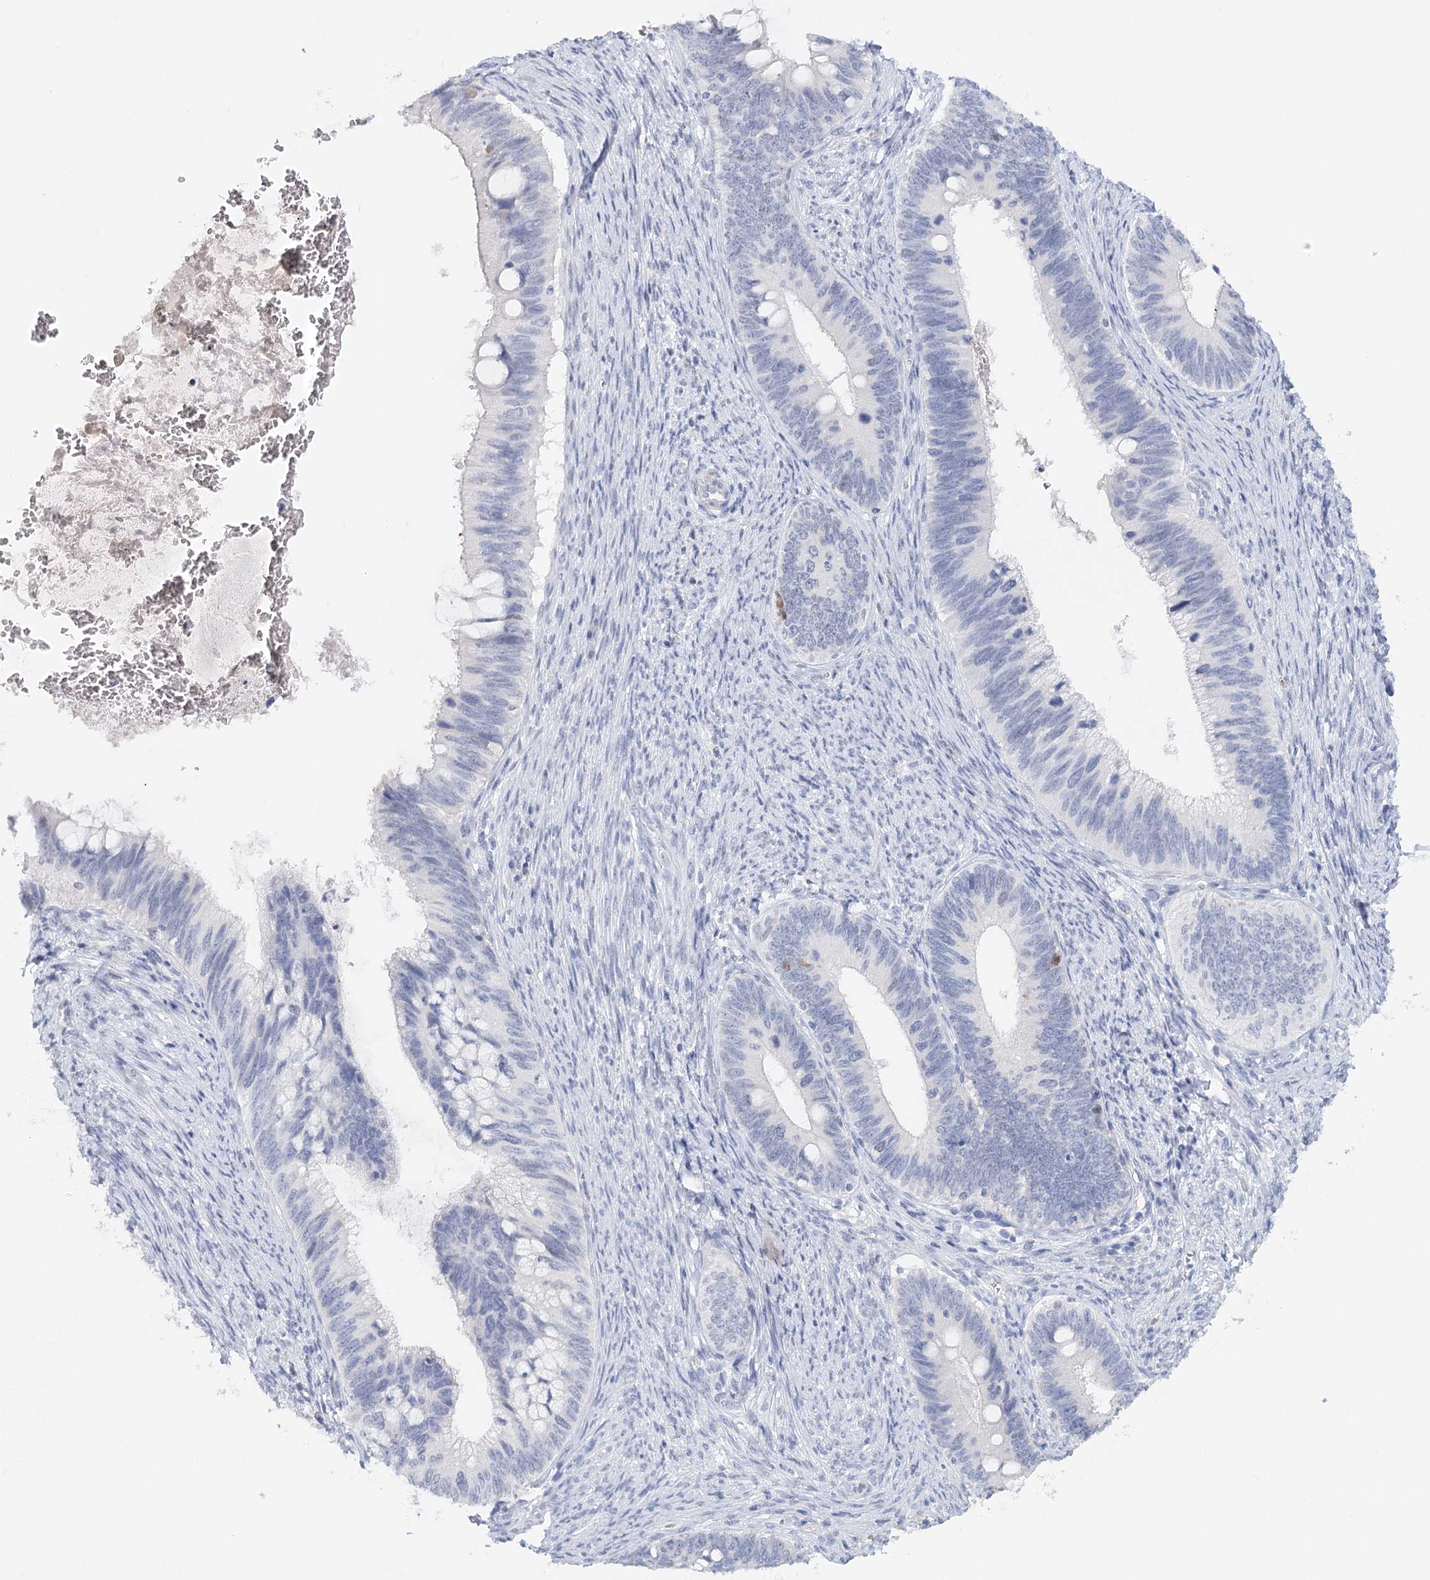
{"staining": {"intensity": "negative", "quantity": "none", "location": "none"}, "tissue": "cervical cancer", "cell_type": "Tumor cells", "image_type": "cancer", "snomed": [{"axis": "morphology", "description": "Adenocarcinoma, NOS"}, {"axis": "topography", "description": "Cervix"}], "caption": "A high-resolution micrograph shows immunohistochemistry staining of adenocarcinoma (cervical), which shows no significant expression in tumor cells.", "gene": "HSPA4L", "patient": {"sex": "female", "age": 42}}